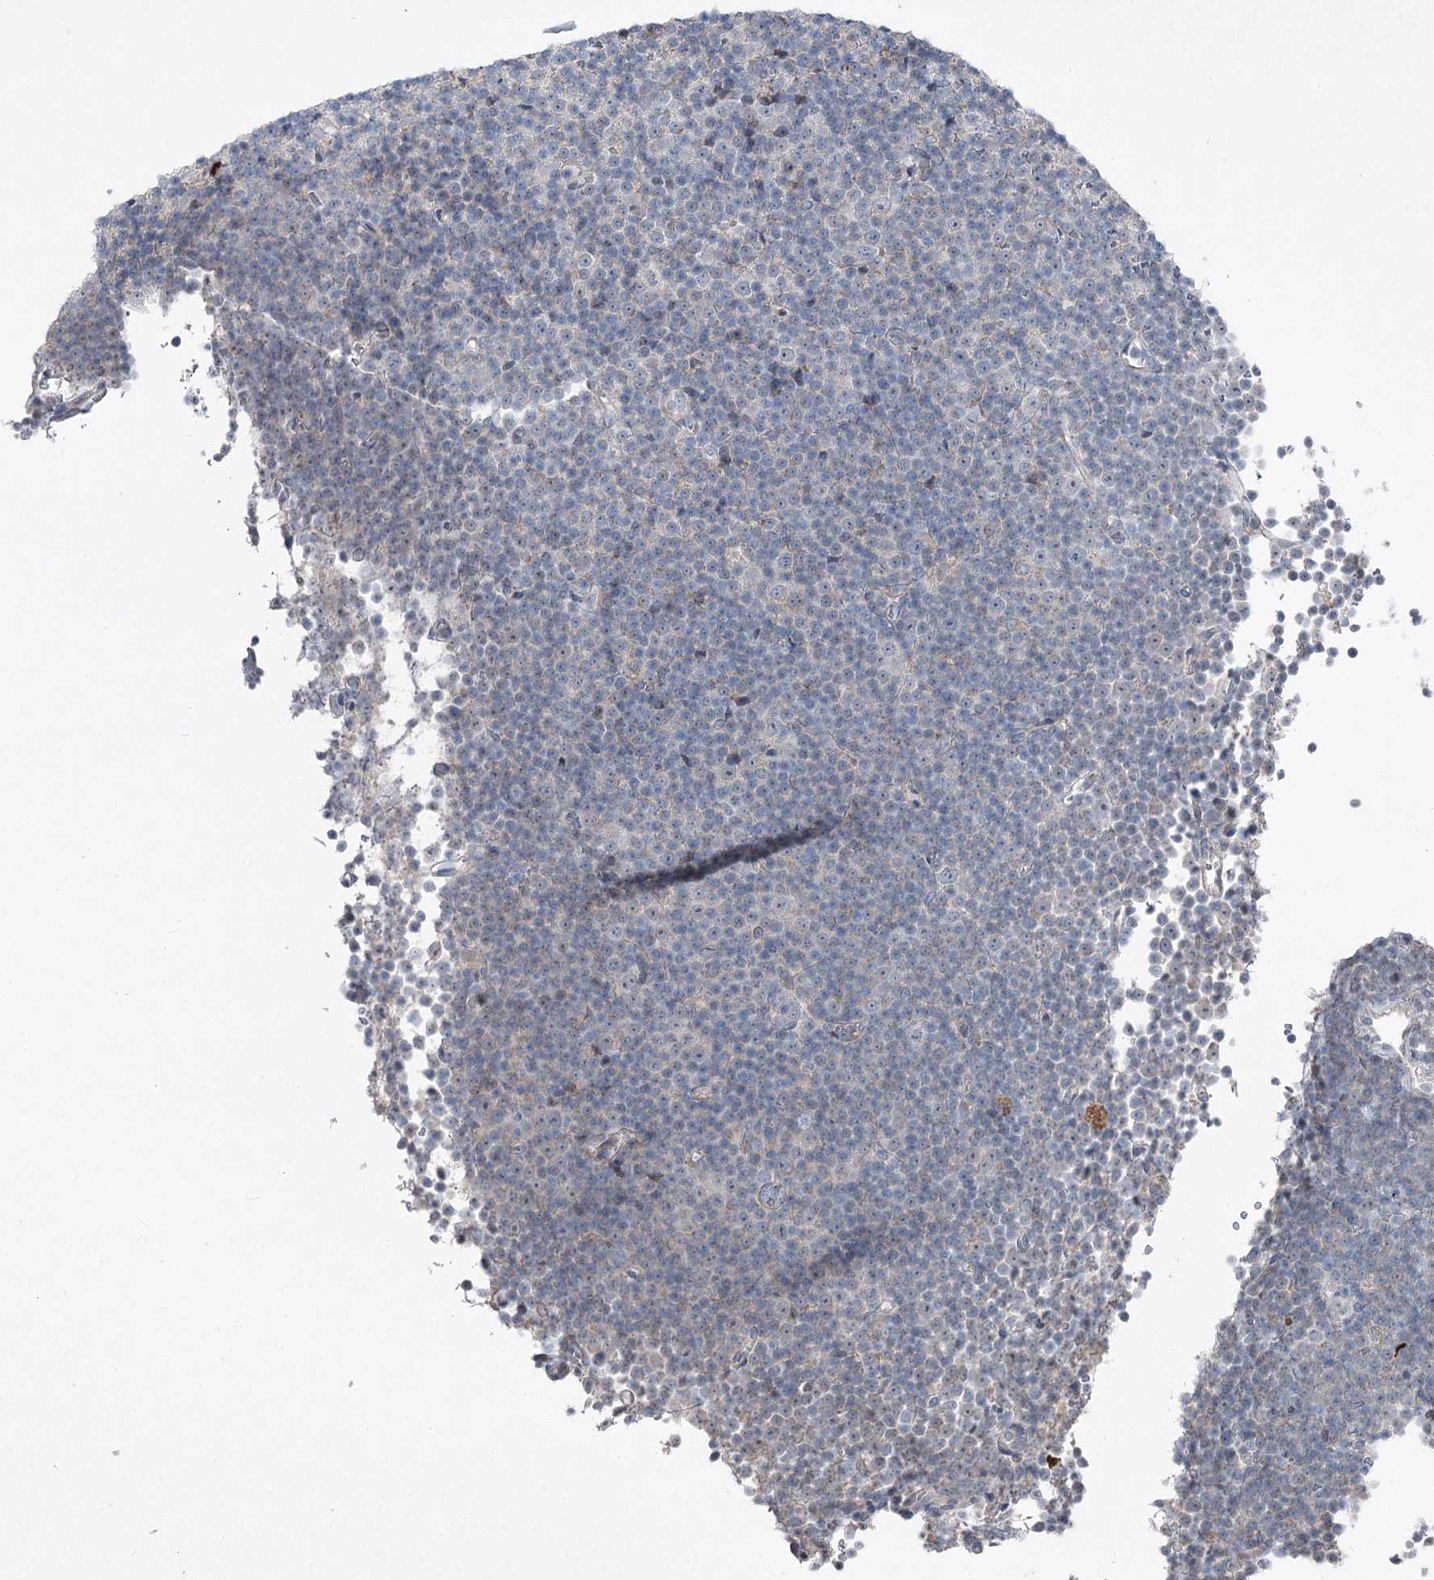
{"staining": {"intensity": "negative", "quantity": "none", "location": "none"}, "tissue": "lymphoma", "cell_type": "Tumor cells", "image_type": "cancer", "snomed": [{"axis": "morphology", "description": "Malignant lymphoma, non-Hodgkin's type, Low grade"}, {"axis": "topography", "description": "Lymph node"}], "caption": "There is no significant positivity in tumor cells of low-grade malignant lymphoma, non-Hodgkin's type.", "gene": "PLA2G12A", "patient": {"sex": "female", "age": 67}}